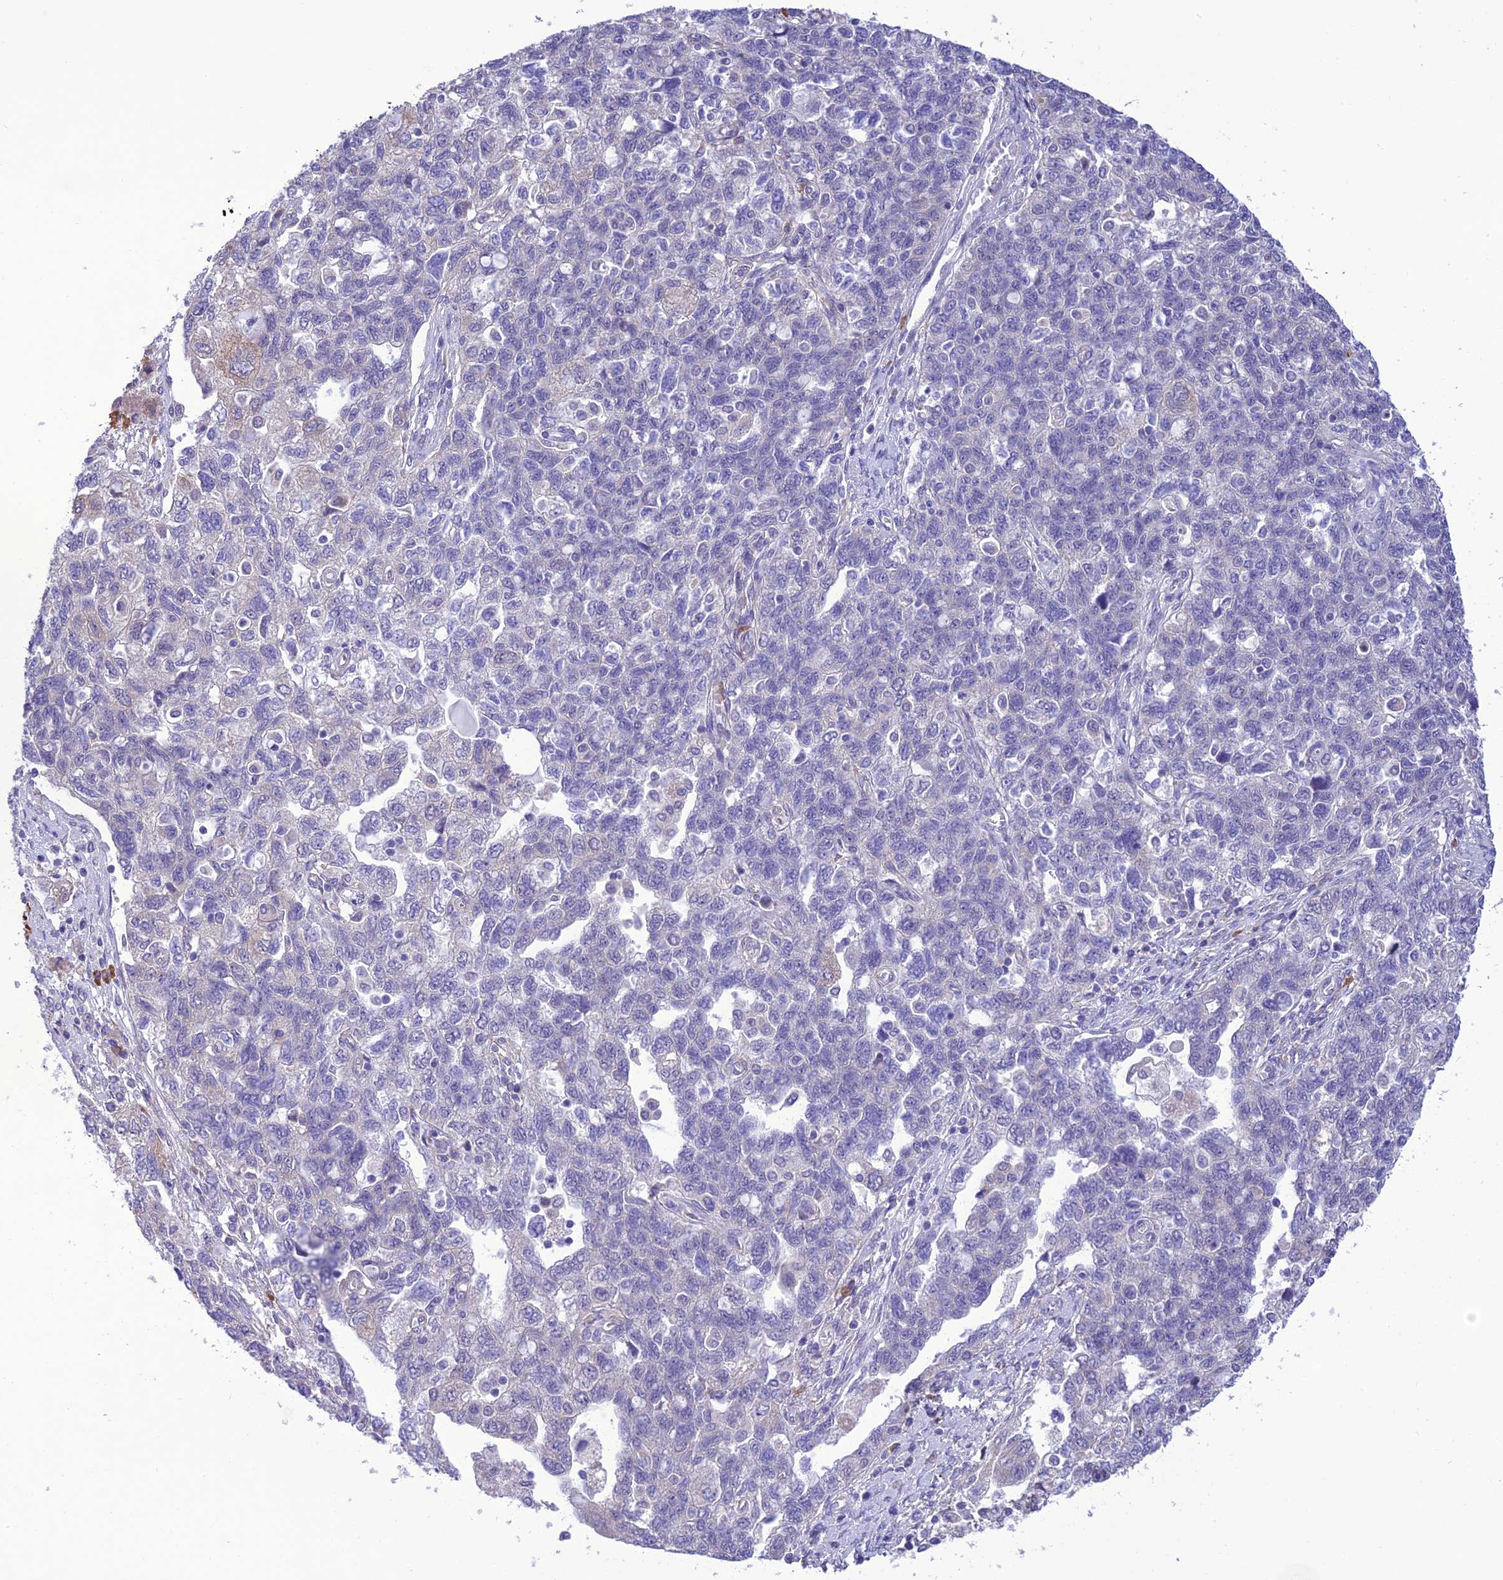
{"staining": {"intensity": "negative", "quantity": "none", "location": "none"}, "tissue": "ovarian cancer", "cell_type": "Tumor cells", "image_type": "cancer", "snomed": [{"axis": "morphology", "description": "Carcinoma, NOS"}, {"axis": "morphology", "description": "Cystadenocarcinoma, serous, NOS"}, {"axis": "topography", "description": "Ovary"}], "caption": "Tumor cells show no significant expression in ovarian cancer (serous cystadenocarcinoma). (DAB immunohistochemistry (IHC) visualized using brightfield microscopy, high magnification).", "gene": "RNF126", "patient": {"sex": "female", "age": 69}}